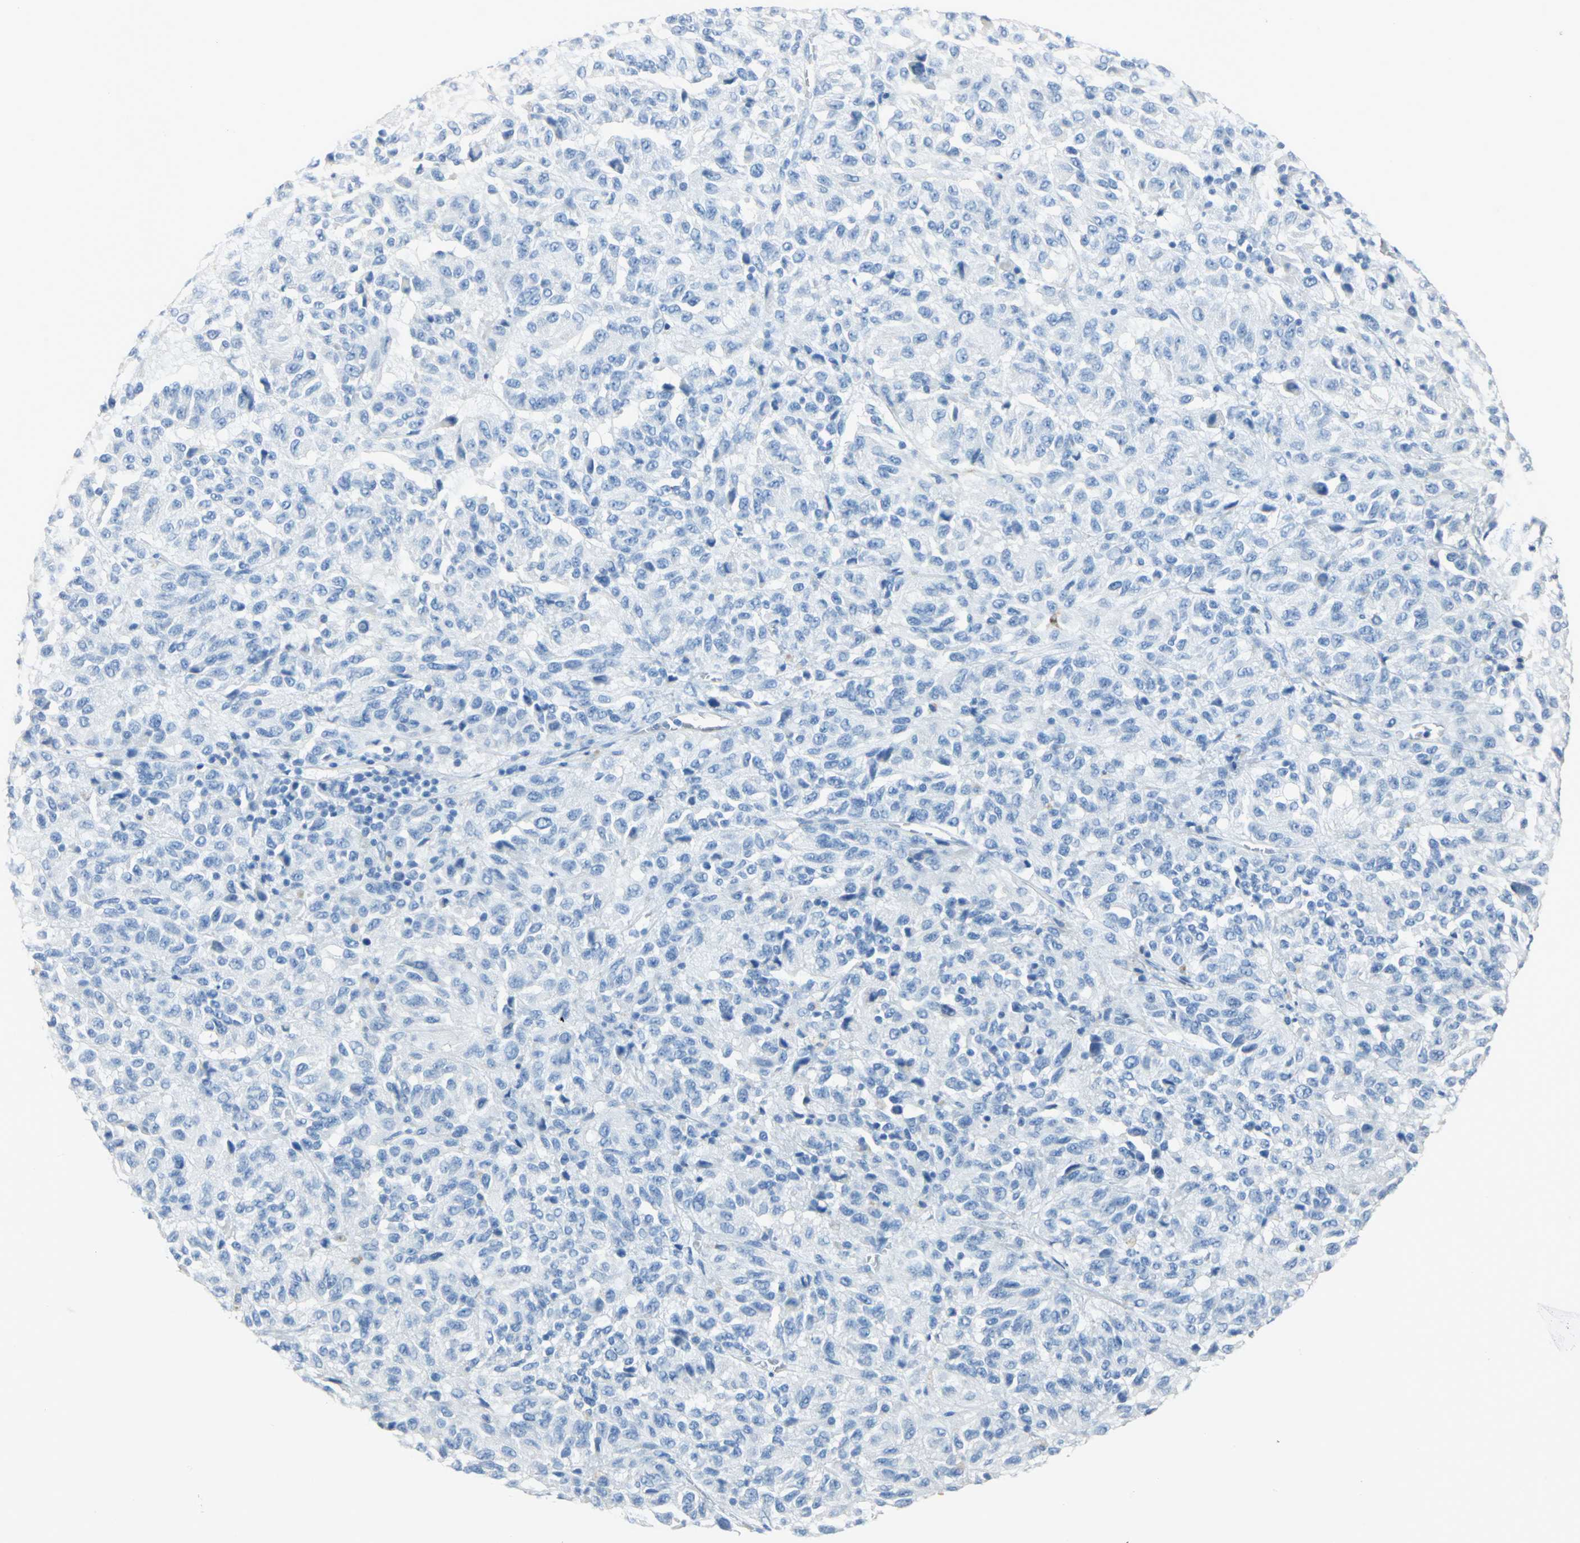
{"staining": {"intensity": "negative", "quantity": "none", "location": "none"}, "tissue": "melanoma", "cell_type": "Tumor cells", "image_type": "cancer", "snomed": [{"axis": "morphology", "description": "Malignant melanoma, Metastatic site"}, {"axis": "topography", "description": "Lung"}], "caption": "Human malignant melanoma (metastatic site) stained for a protein using immunohistochemistry (IHC) shows no positivity in tumor cells.", "gene": "CA3", "patient": {"sex": "male", "age": 64}}